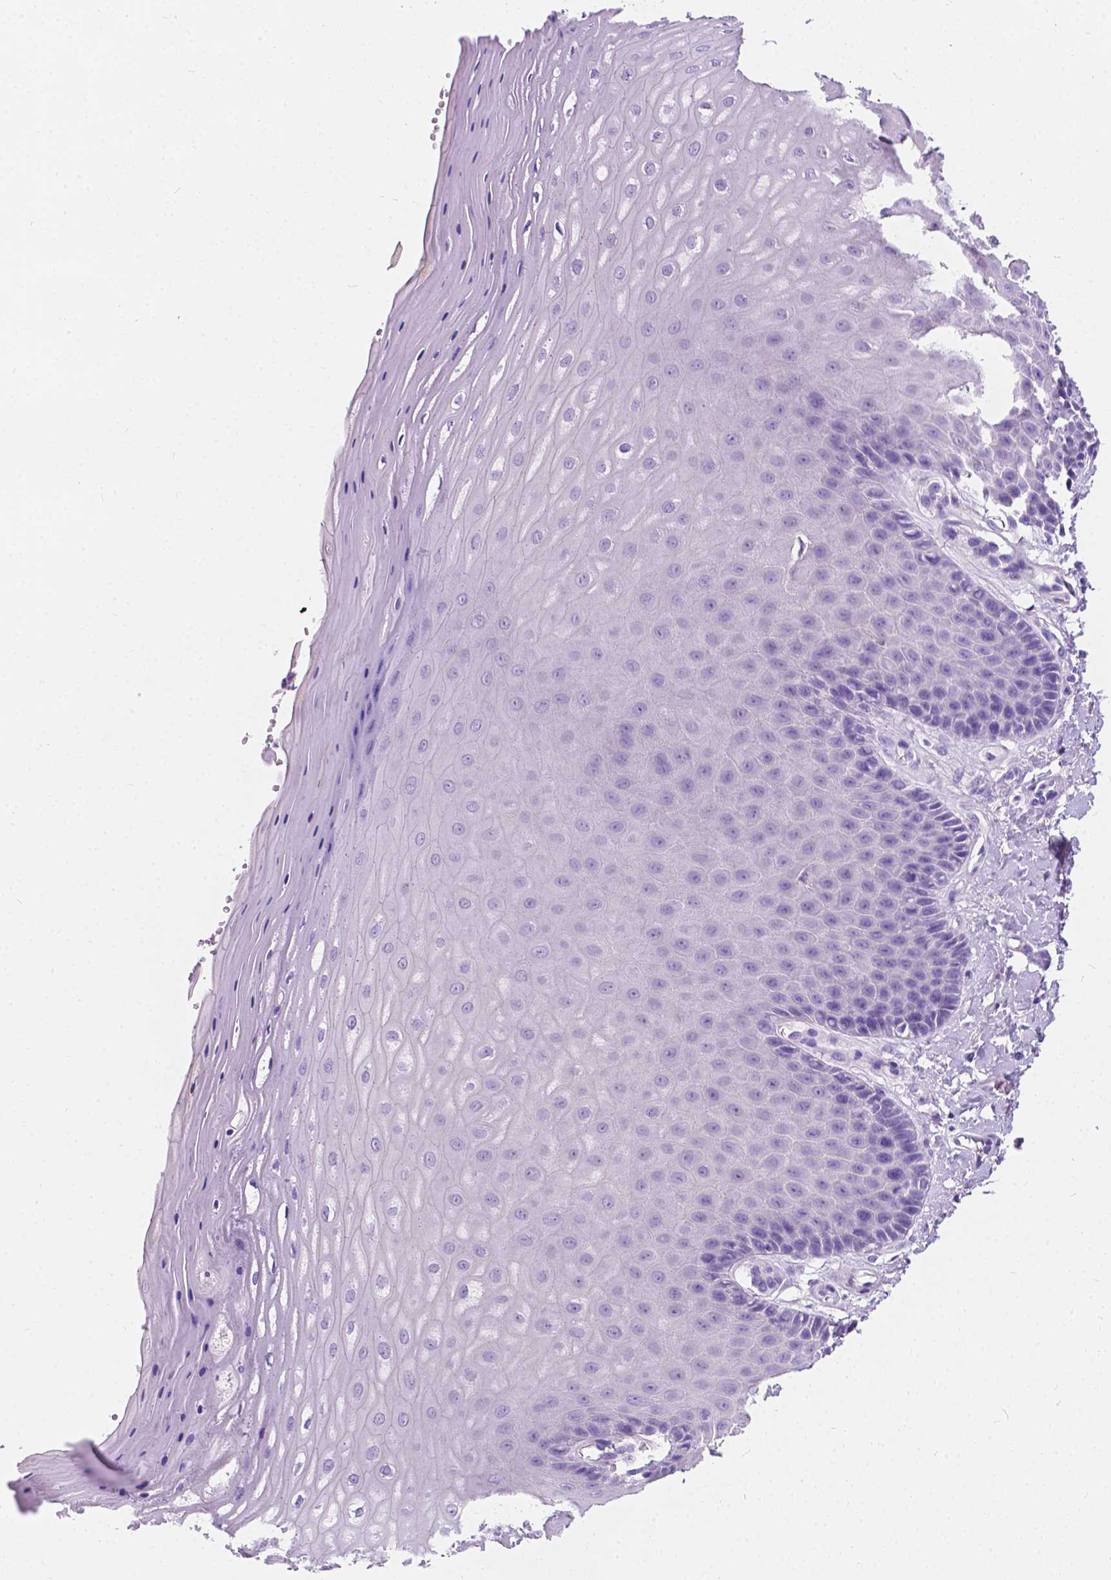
{"staining": {"intensity": "negative", "quantity": "none", "location": "none"}, "tissue": "vagina", "cell_type": "Squamous epithelial cells", "image_type": "normal", "snomed": [{"axis": "morphology", "description": "Normal tissue, NOS"}, {"axis": "topography", "description": "Vagina"}], "caption": "Squamous epithelial cells show no significant protein staining in normal vagina.", "gene": "GNAO1", "patient": {"sex": "female", "age": 83}}